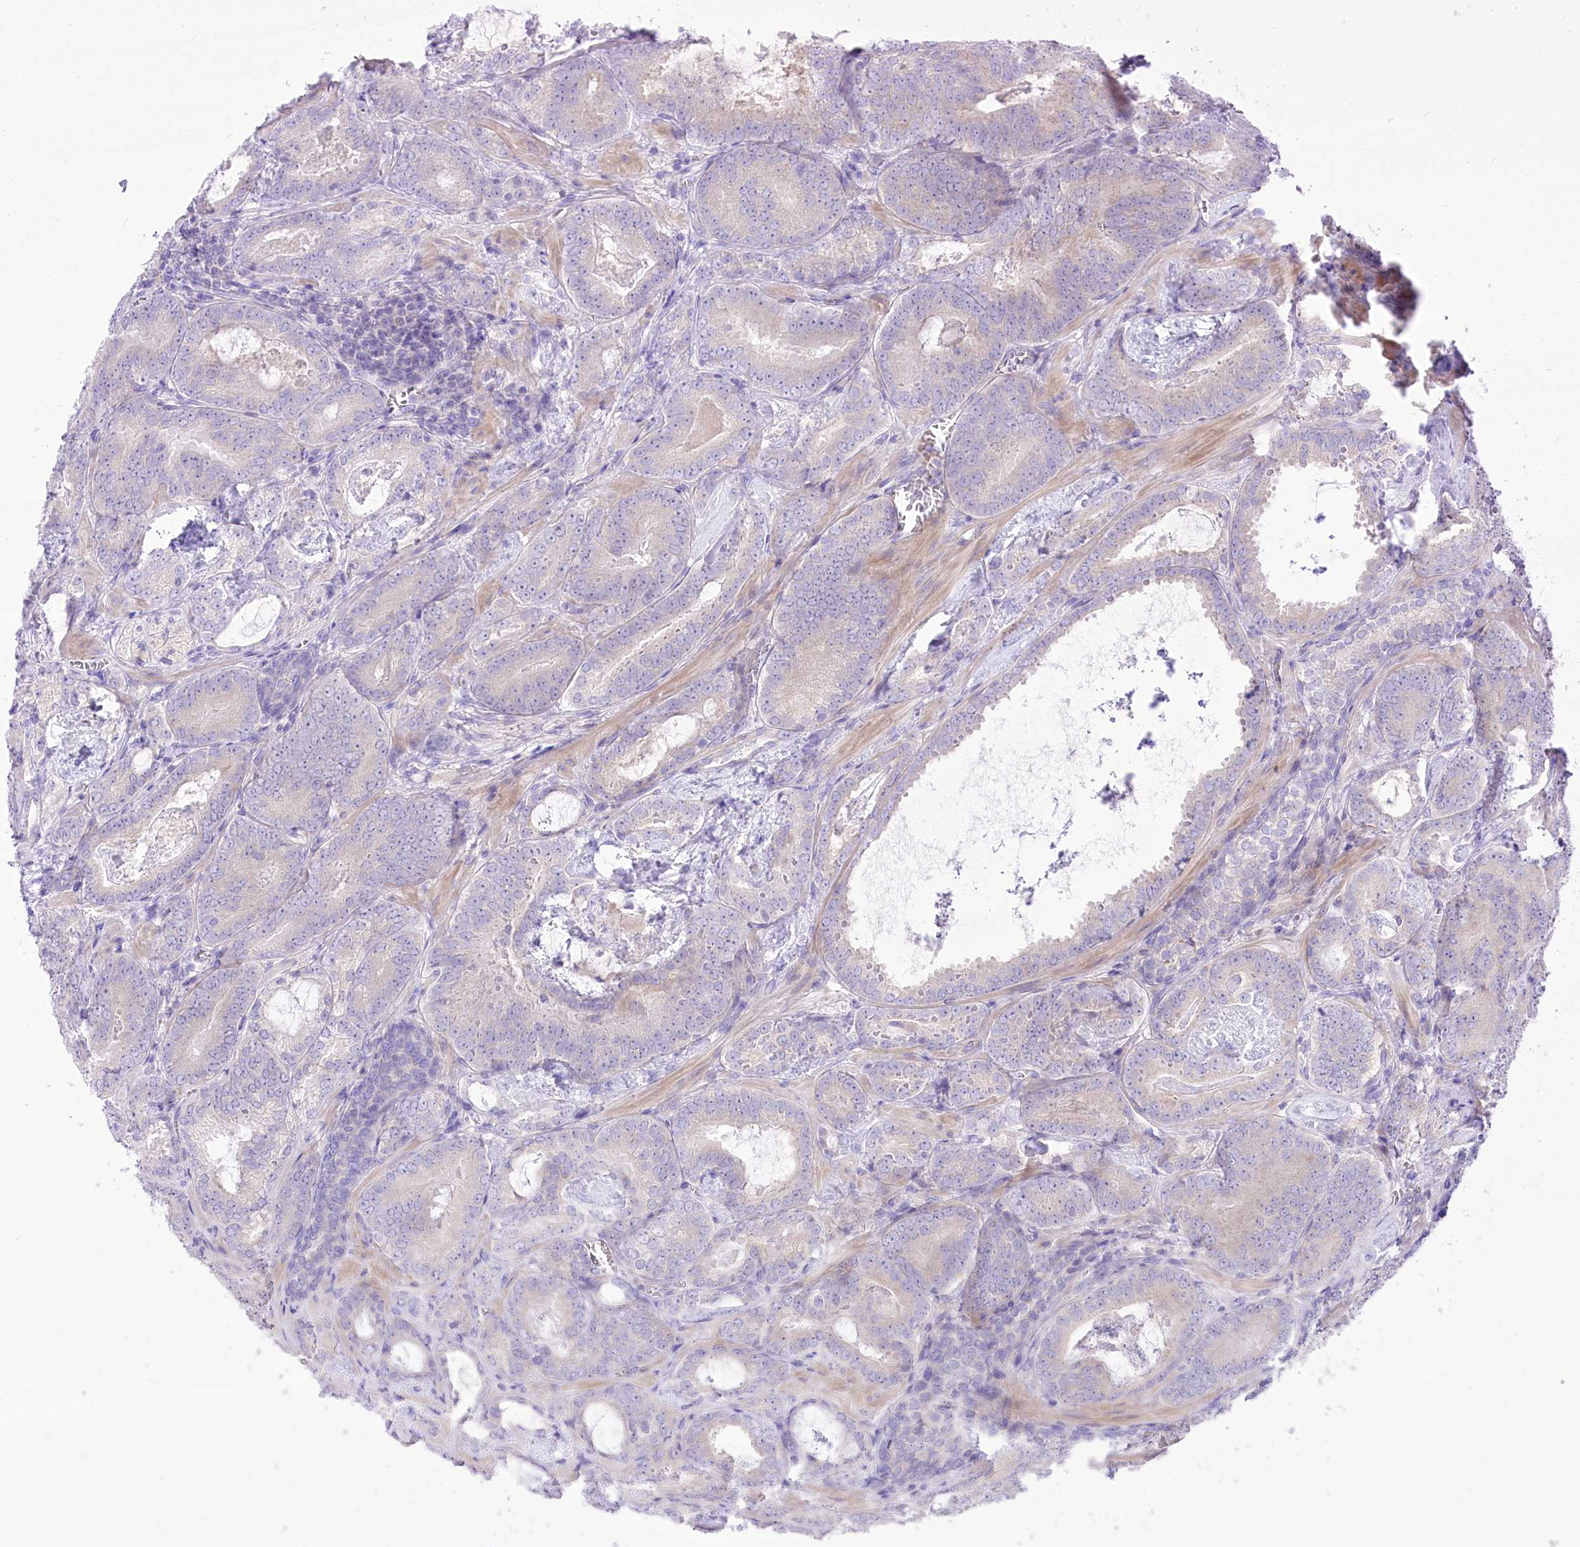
{"staining": {"intensity": "weak", "quantity": "<25%", "location": "cytoplasmic/membranous"}, "tissue": "prostate cancer", "cell_type": "Tumor cells", "image_type": "cancer", "snomed": [{"axis": "morphology", "description": "Adenocarcinoma, Low grade"}, {"axis": "topography", "description": "Prostate"}], "caption": "Tumor cells show no significant positivity in adenocarcinoma (low-grade) (prostate). The staining is performed using DAB (3,3'-diaminobenzidine) brown chromogen with nuclei counter-stained in using hematoxylin.", "gene": "HELT", "patient": {"sex": "male", "age": 60}}